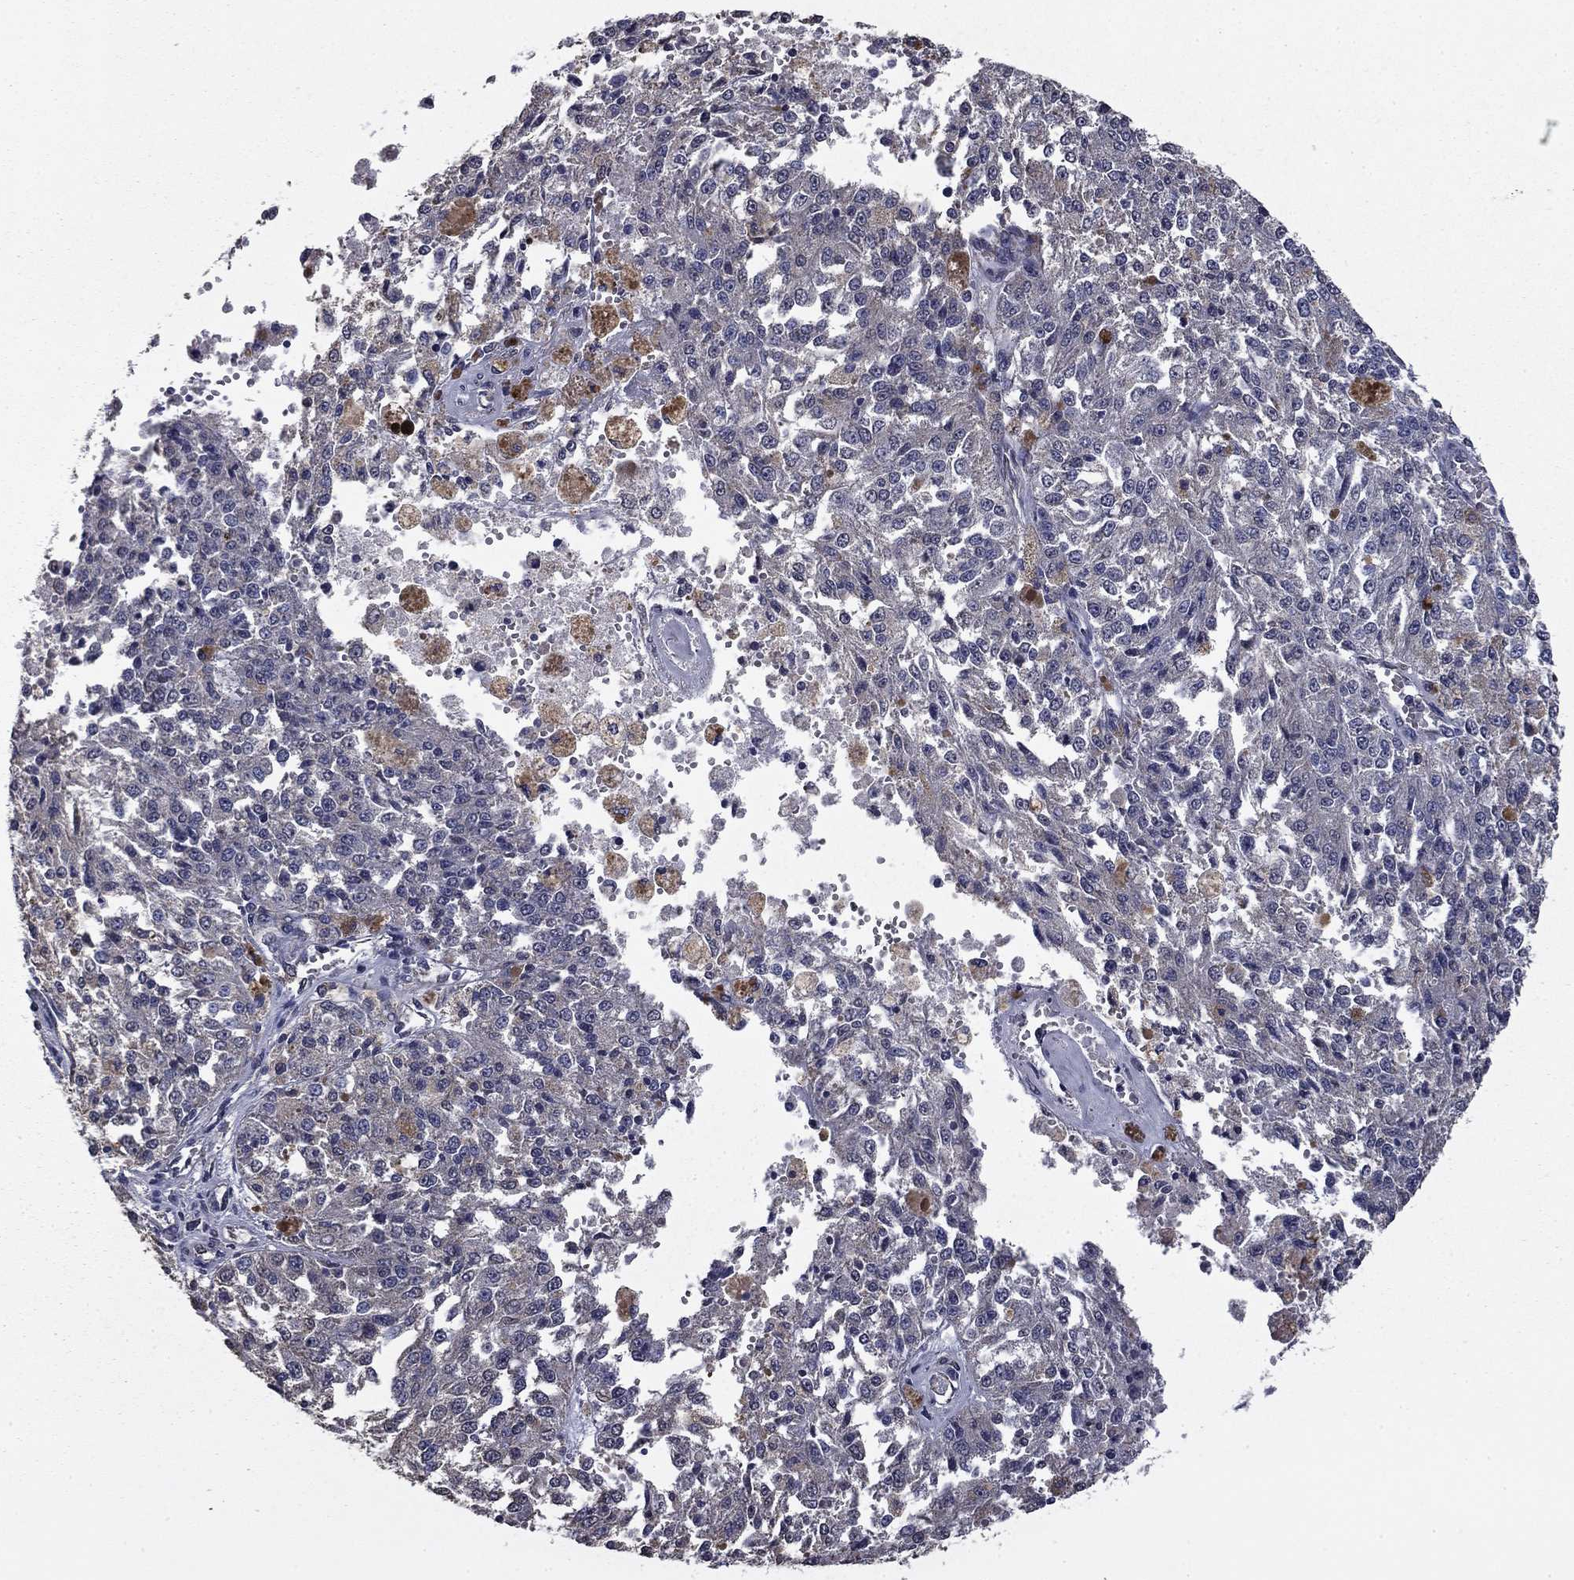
{"staining": {"intensity": "negative", "quantity": "none", "location": "none"}, "tissue": "melanoma", "cell_type": "Tumor cells", "image_type": "cancer", "snomed": [{"axis": "morphology", "description": "Malignant melanoma, Metastatic site"}, {"axis": "topography", "description": "Lymph node"}], "caption": "Tumor cells are negative for protein expression in human melanoma. (DAB (3,3'-diaminobenzidine) IHC visualized using brightfield microscopy, high magnification).", "gene": "MFAP3L", "patient": {"sex": "female", "age": 64}}